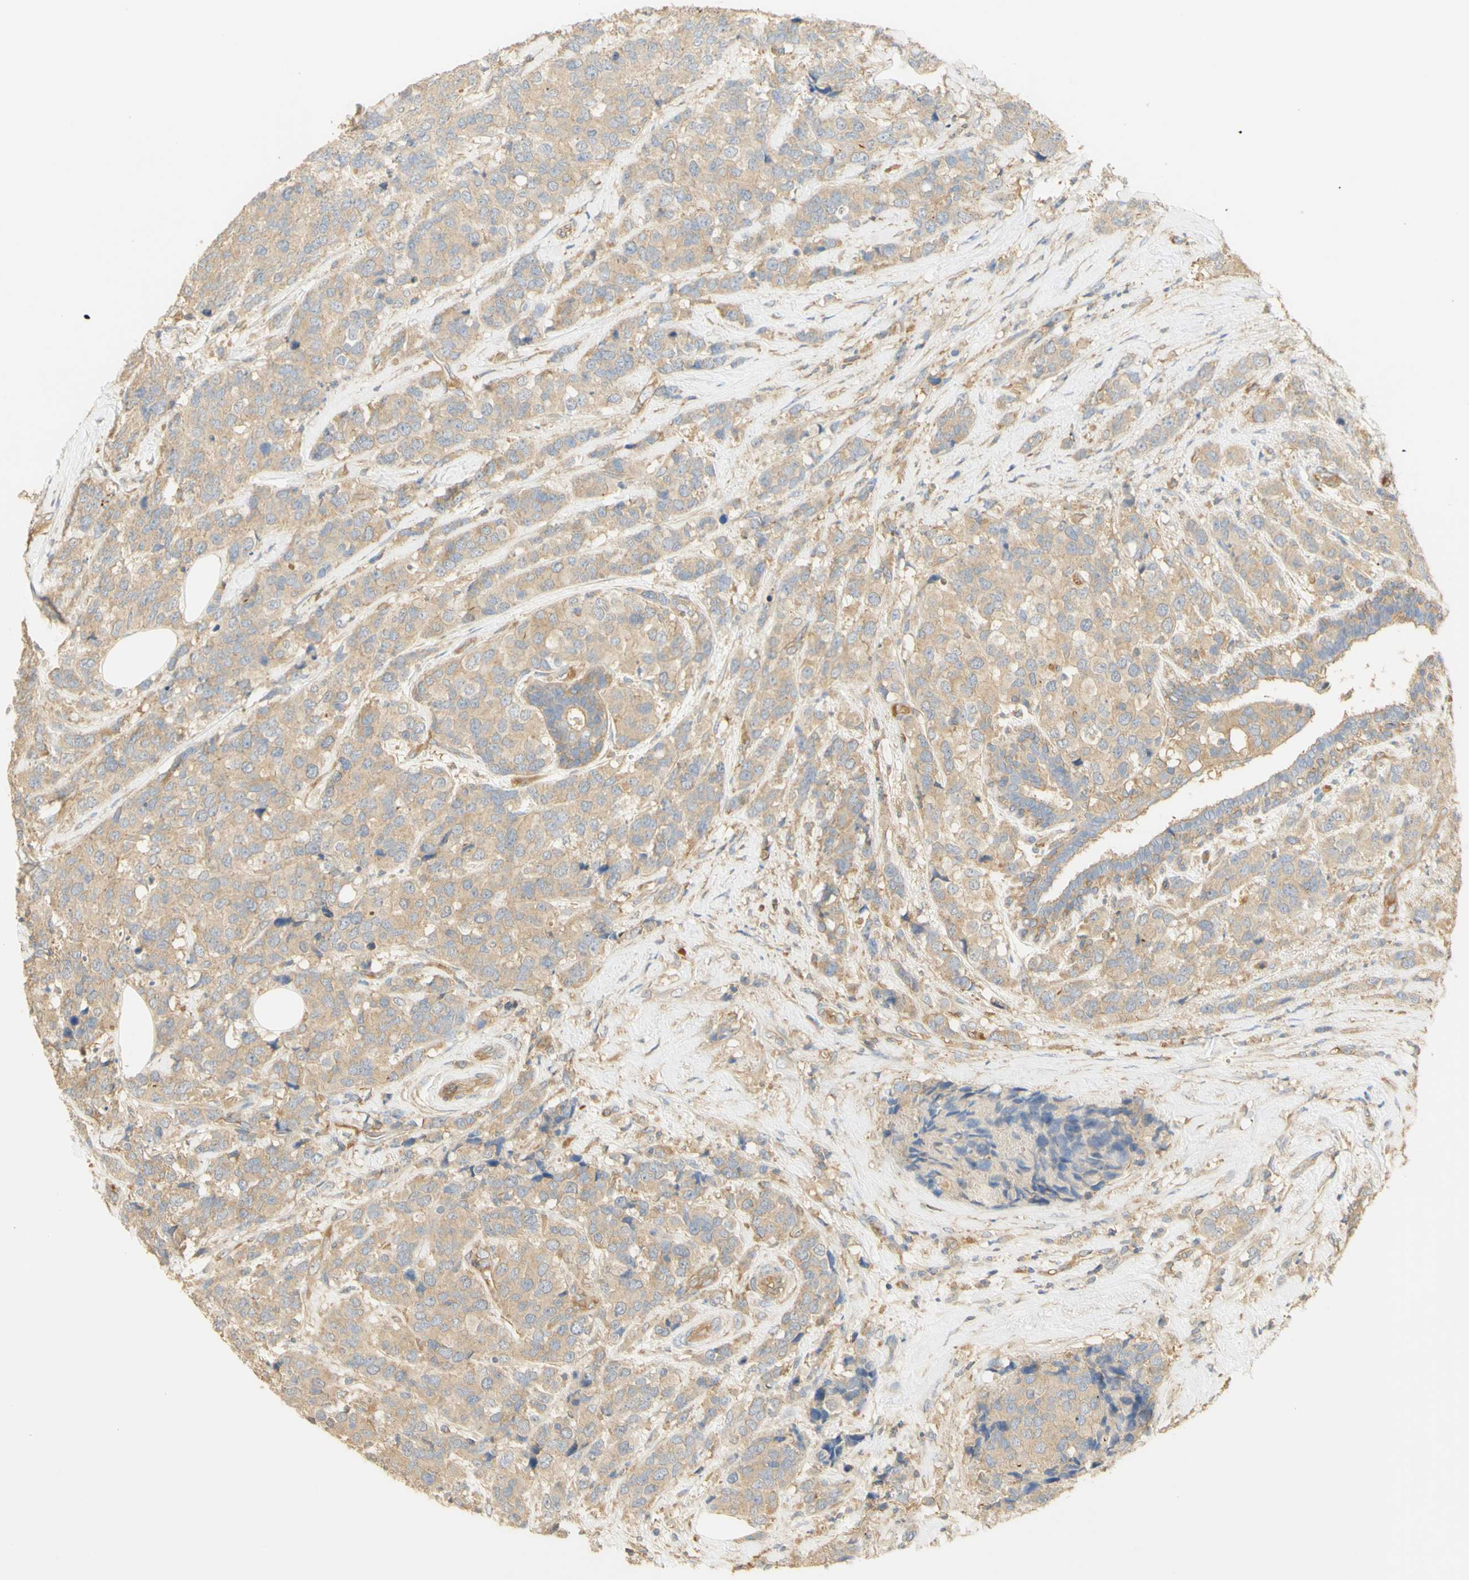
{"staining": {"intensity": "weak", "quantity": ">75%", "location": "cytoplasmic/membranous"}, "tissue": "breast cancer", "cell_type": "Tumor cells", "image_type": "cancer", "snomed": [{"axis": "morphology", "description": "Lobular carcinoma"}, {"axis": "topography", "description": "Breast"}], "caption": "Tumor cells display weak cytoplasmic/membranous positivity in approximately >75% of cells in breast lobular carcinoma.", "gene": "KCNE4", "patient": {"sex": "female", "age": 59}}